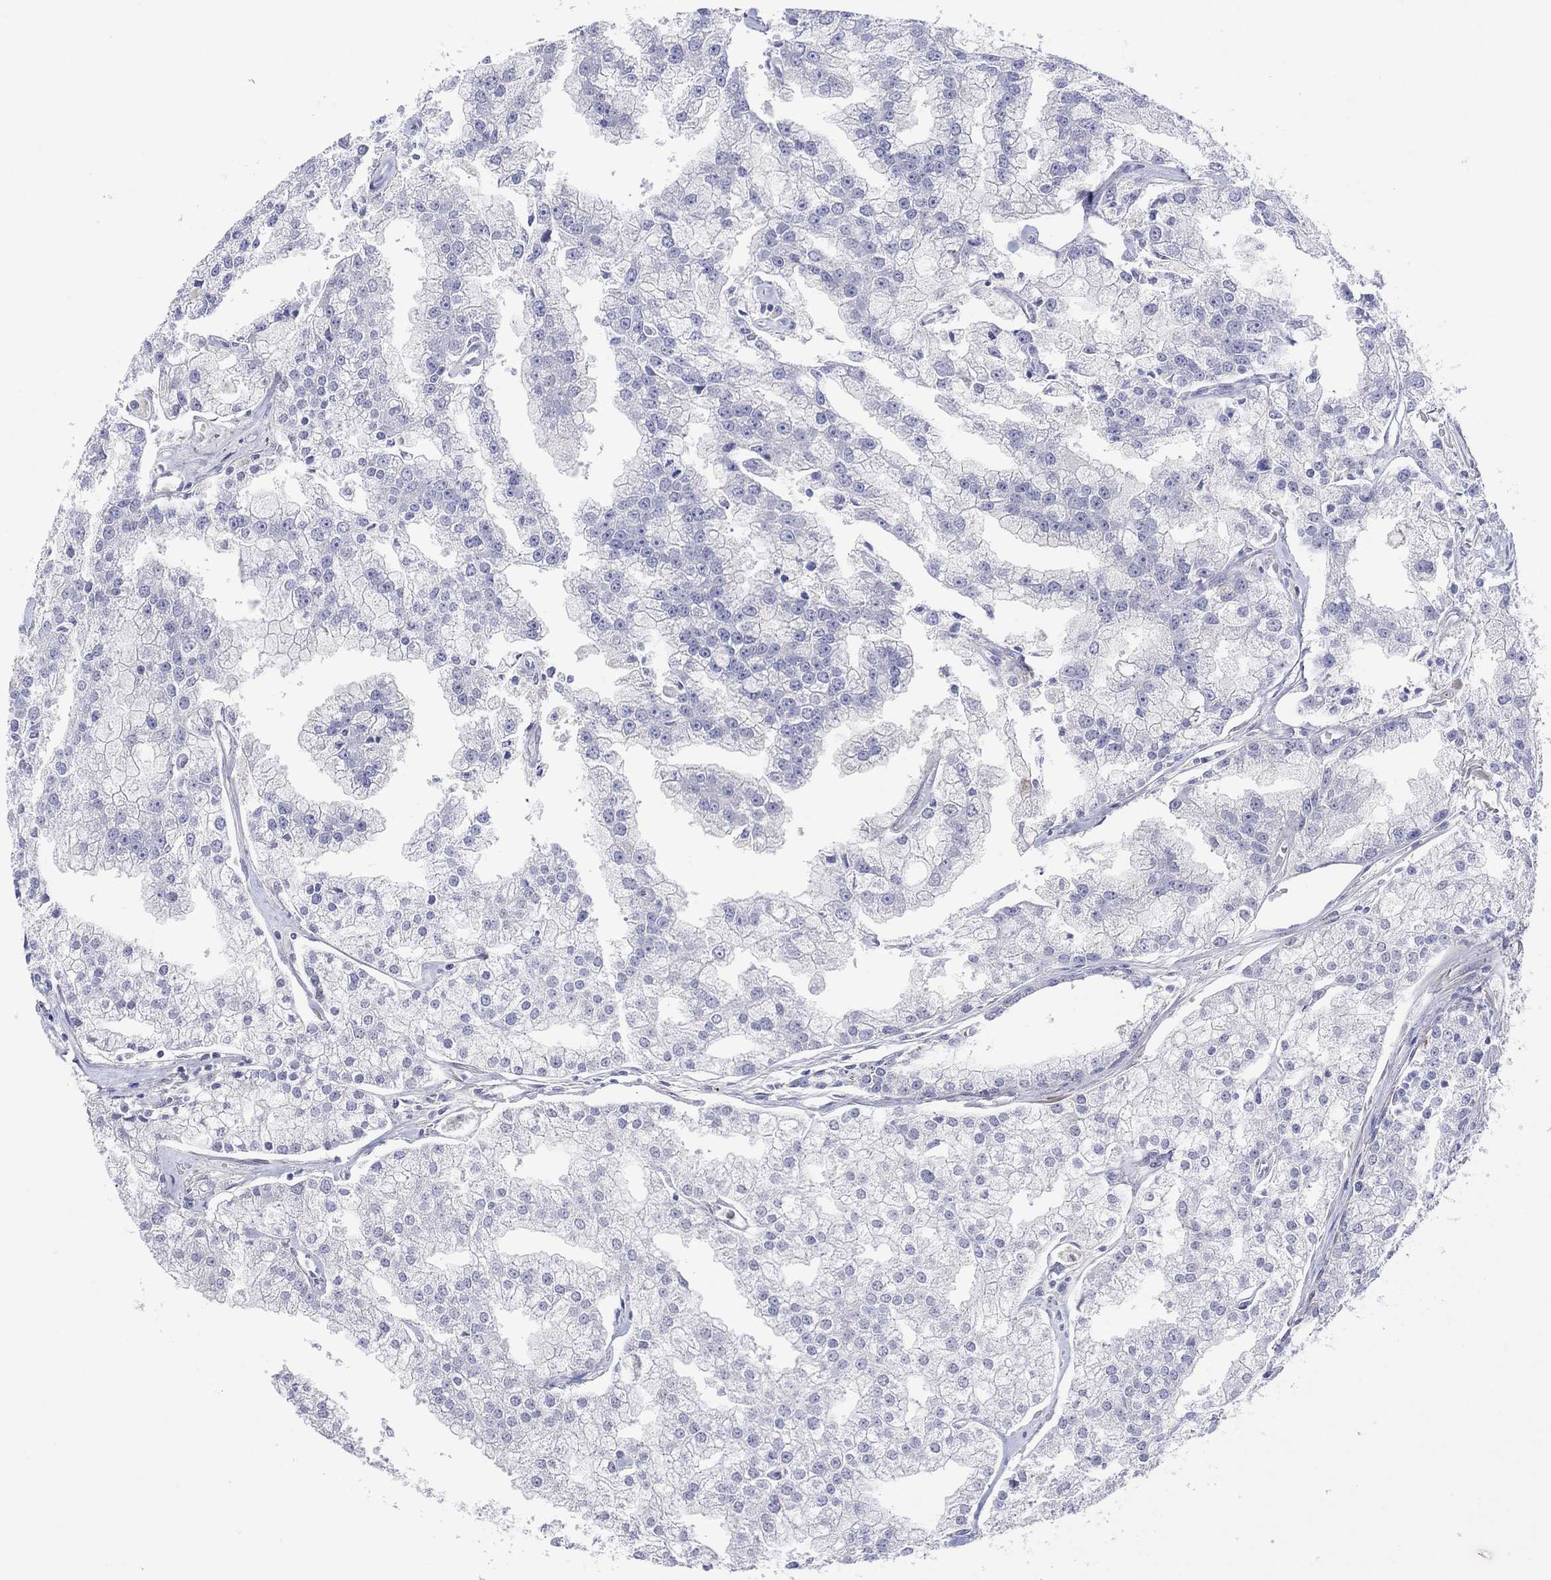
{"staining": {"intensity": "negative", "quantity": "none", "location": "none"}, "tissue": "prostate cancer", "cell_type": "Tumor cells", "image_type": "cancer", "snomed": [{"axis": "morphology", "description": "Adenocarcinoma, NOS"}, {"axis": "topography", "description": "Prostate"}], "caption": "Immunohistochemical staining of human prostate cancer (adenocarcinoma) exhibits no significant positivity in tumor cells.", "gene": "HDC", "patient": {"sex": "male", "age": 70}}